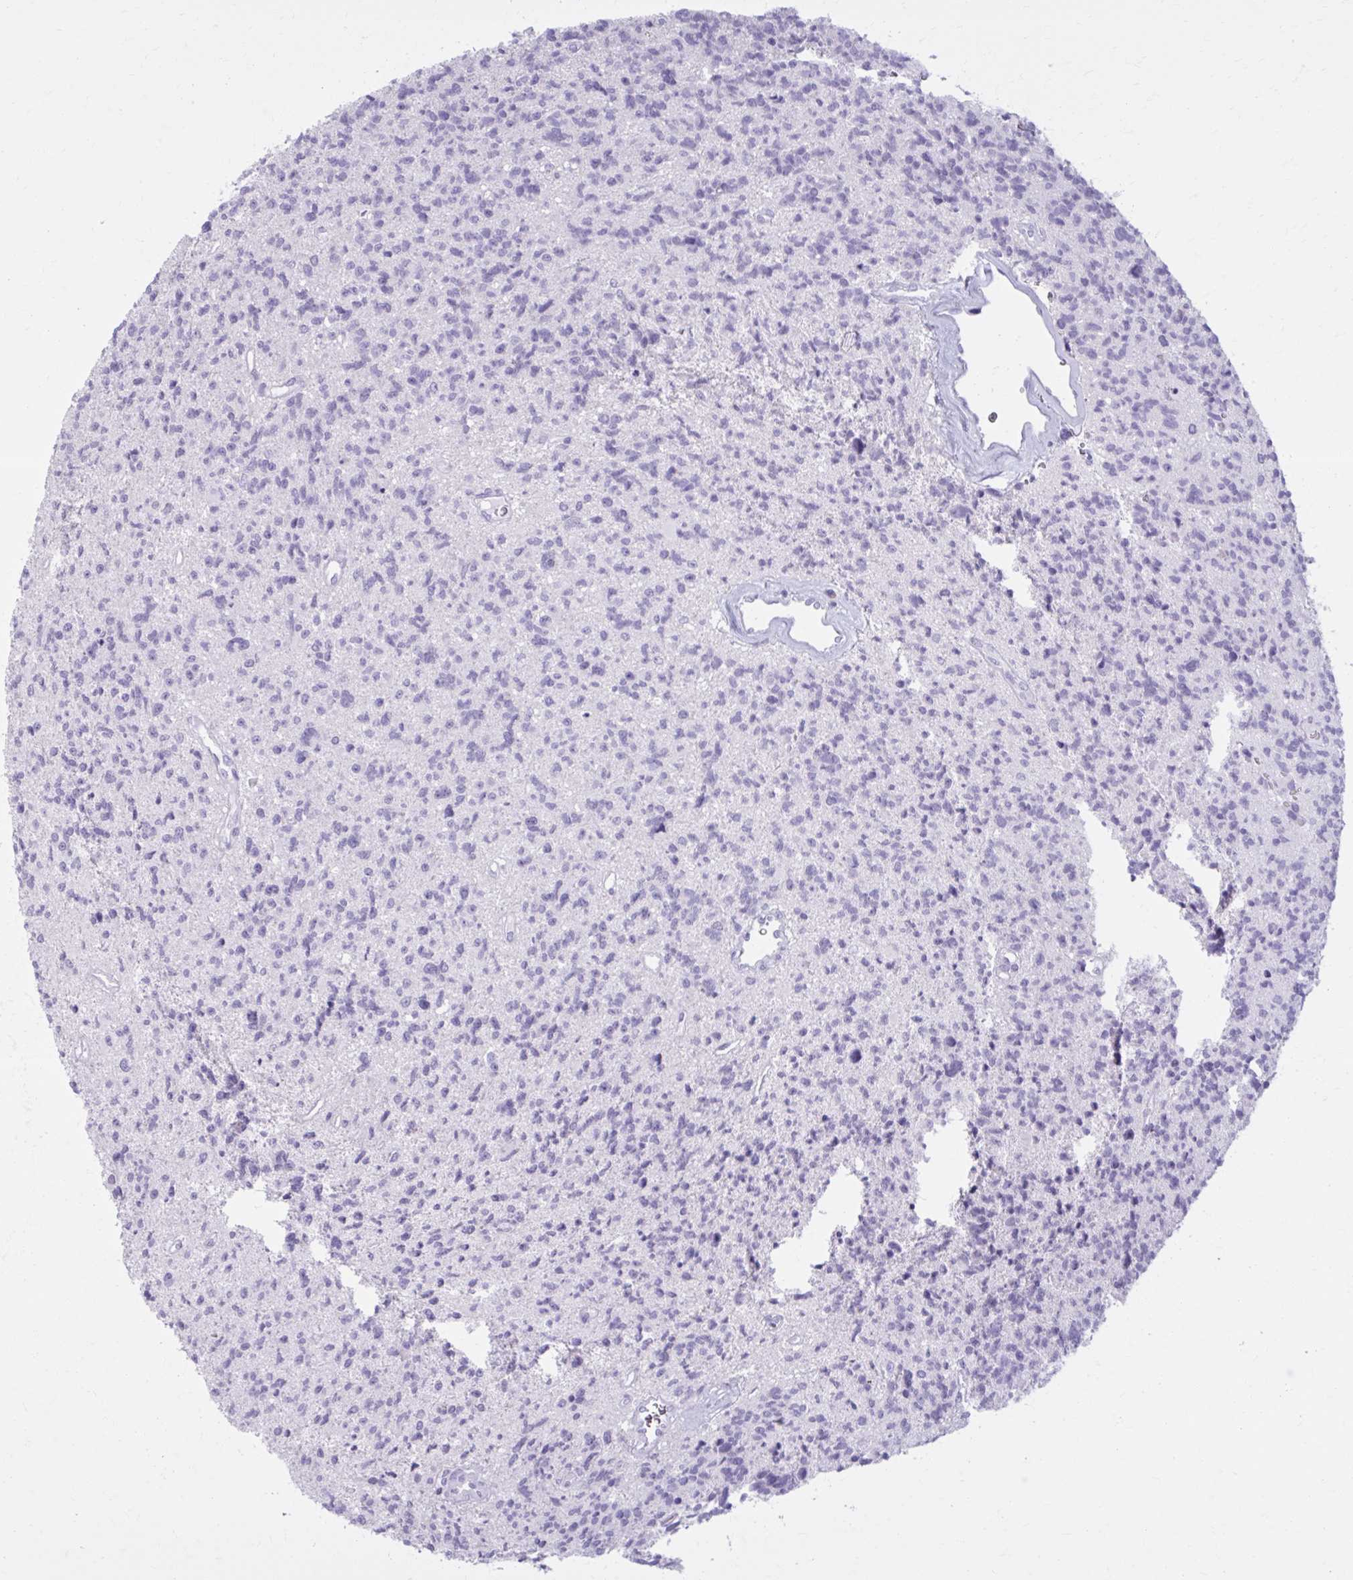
{"staining": {"intensity": "negative", "quantity": "none", "location": "none"}, "tissue": "glioma", "cell_type": "Tumor cells", "image_type": "cancer", "snomed": [{"axis": "morphology", "description": "Glioma, malignant, High grade"}, {"axis": "topography", "description": "Brain"}], "caption": "Micrograph shows no protein staining in tumor cells of glioma tissue. The staining is performed using DAB brown chromogen with nuclei counter-stained in using hematoxylin.", "gene": "OR4B1", "patient": {"sex": "male", "age": 29}}